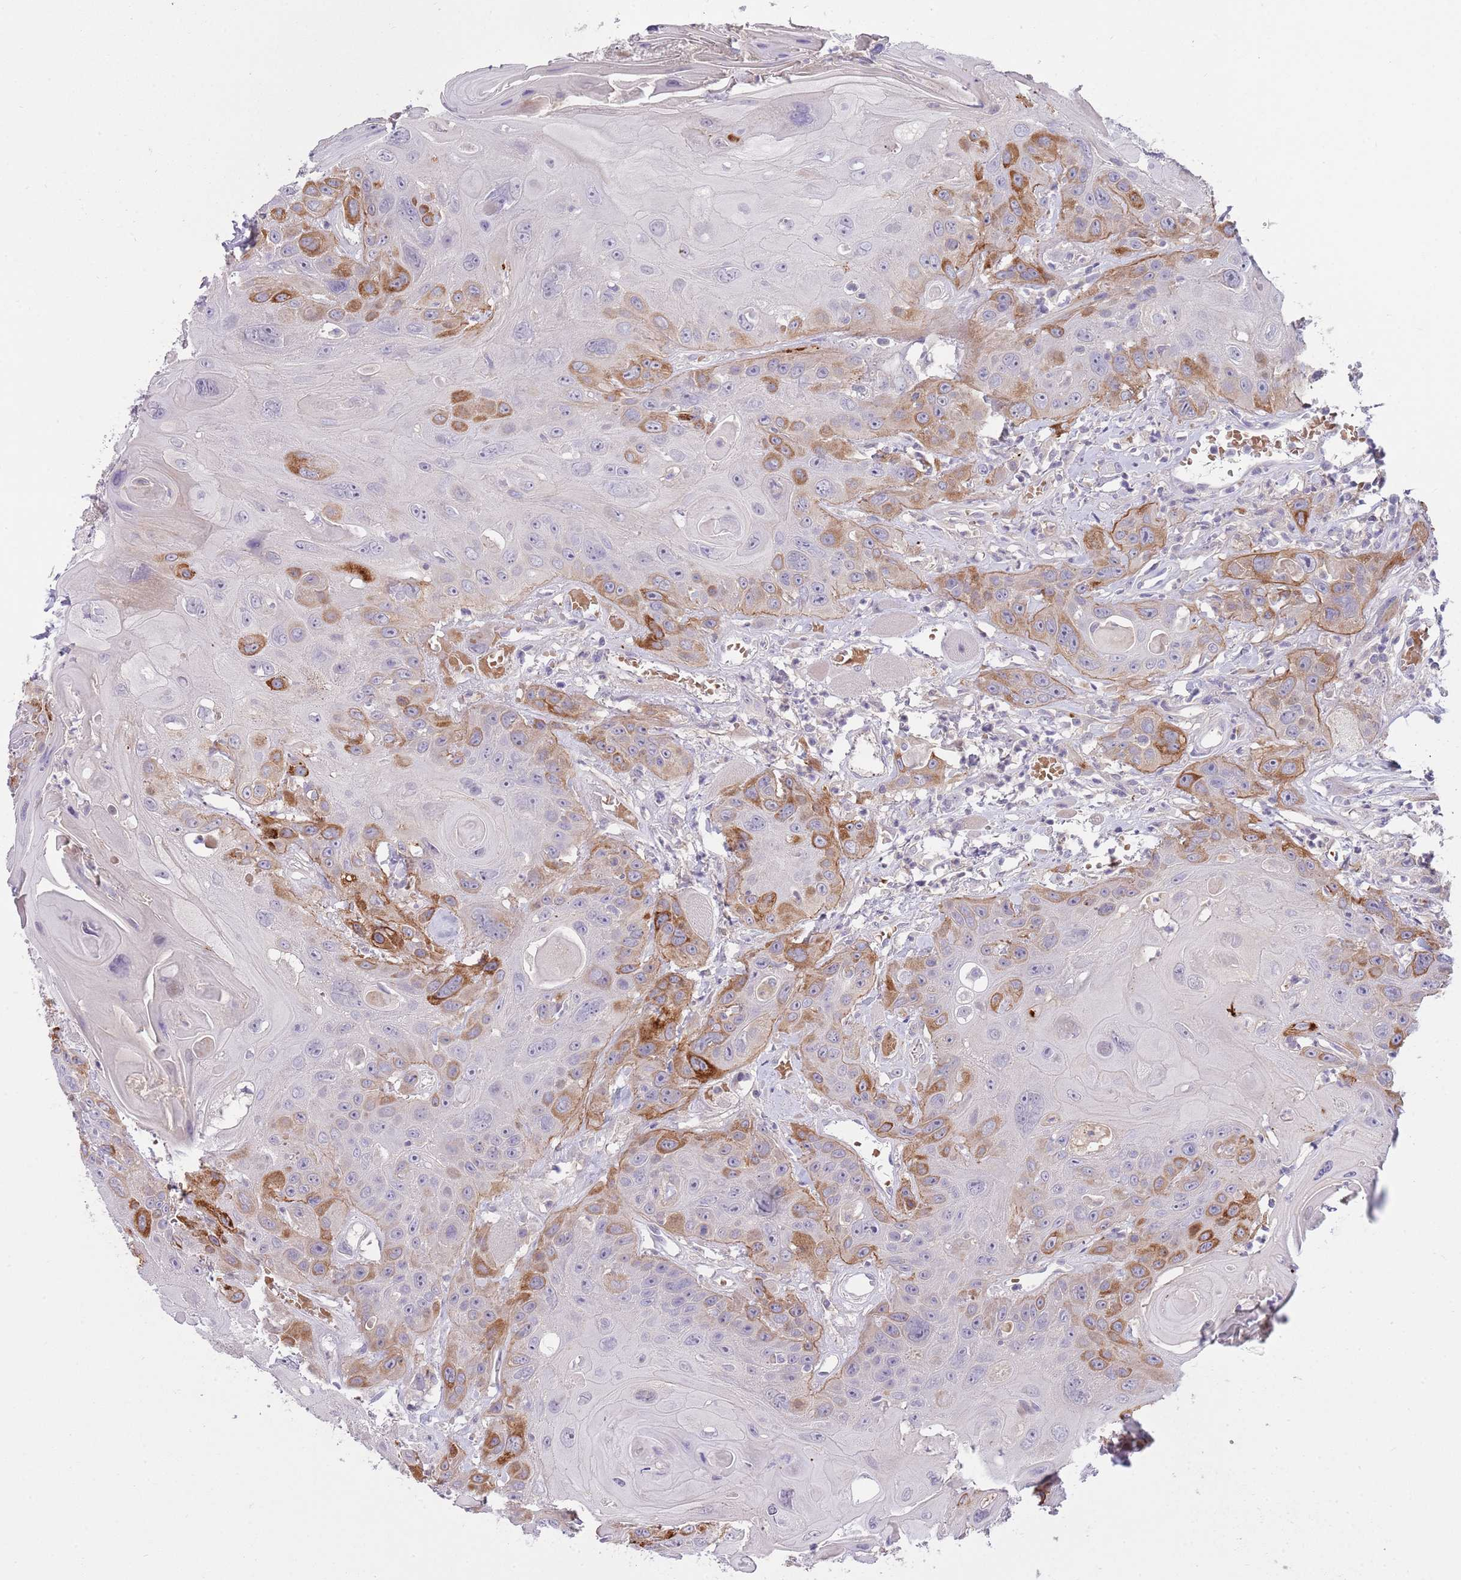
{"staining": {"intensity": "strong", "quantity": "<25%", "location": "cytoplasmic/membranous"}, "tissue": "head and neck cancer", "cell_type": "Tumor cells", "image_type": "cancer", "snomed": [{"axis": "morphology", "description": "Squamous cell carcinoma, NOS"}, {"axis": "topography", "description": "Head-Neck"}], "caption": "Human head and neck cancer (squamous cell carcinoma) stained with a protein marker shows strong staining in tumor cells.", "gene": "CFAP73", "patient": {"sex": "female", "age": 59}}